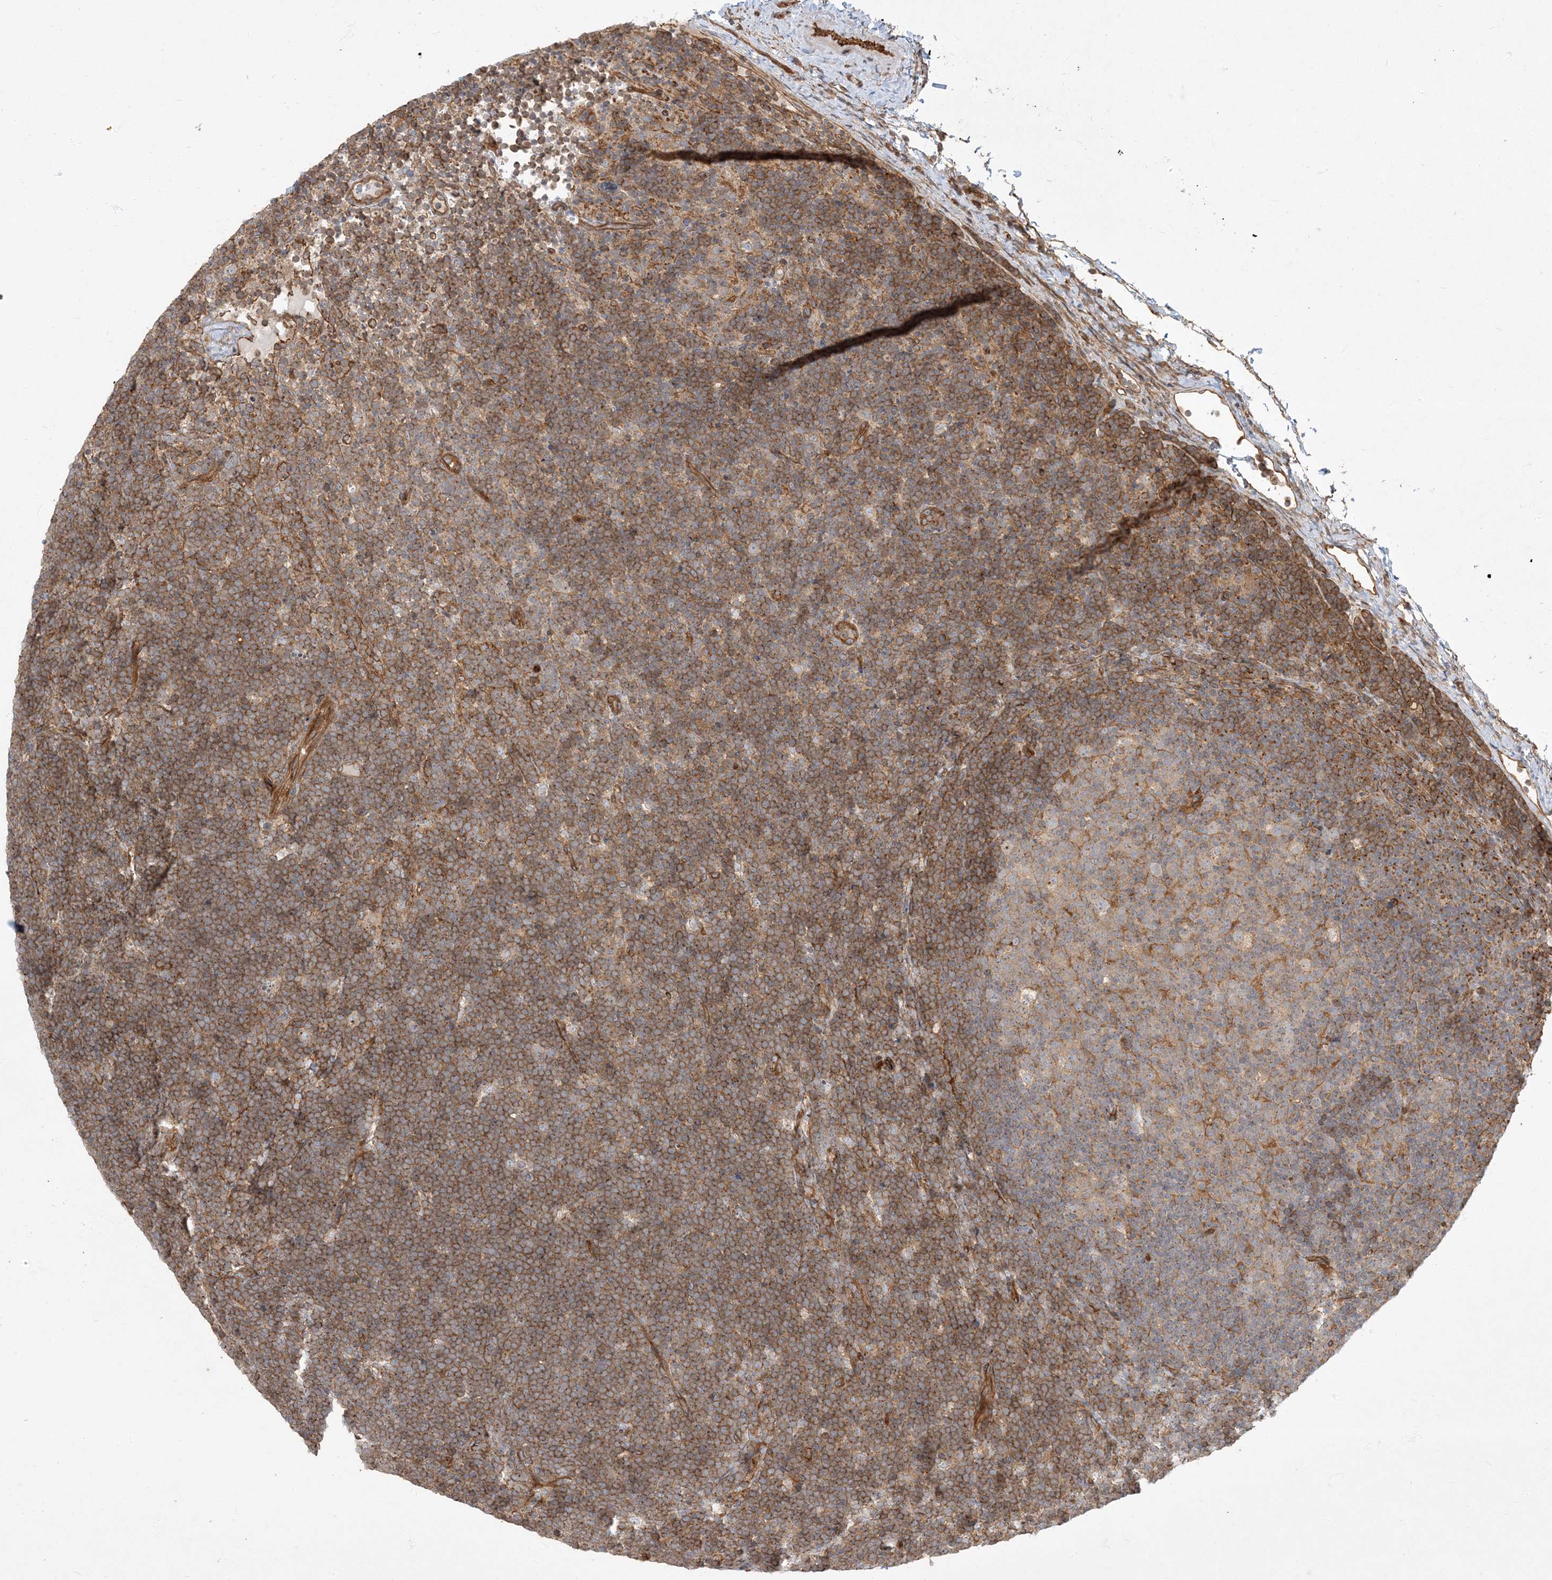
{"staining": {"intensity": "moderate", "quantity": ">75%", "location": "cytoplasmic/membranous"}, "tissue": "lymphoma", "cell_type": "Tumor cells", "image_type": "cancer", "snomed": [{"axis": "morphology", "description": "Malignant lymphoma, non-Hodgkin's type, High grade"}, {"axis": "topography", "description": "Lymph node"}], "caption": "Lymphoma was stained to show a protein in brown. There is medium levels of moderate cytoplasmic/membranous staining in approximately >75% of tumor cells.", "gene": "ATP23", "patient": {"sex": "male", "age": 13}}